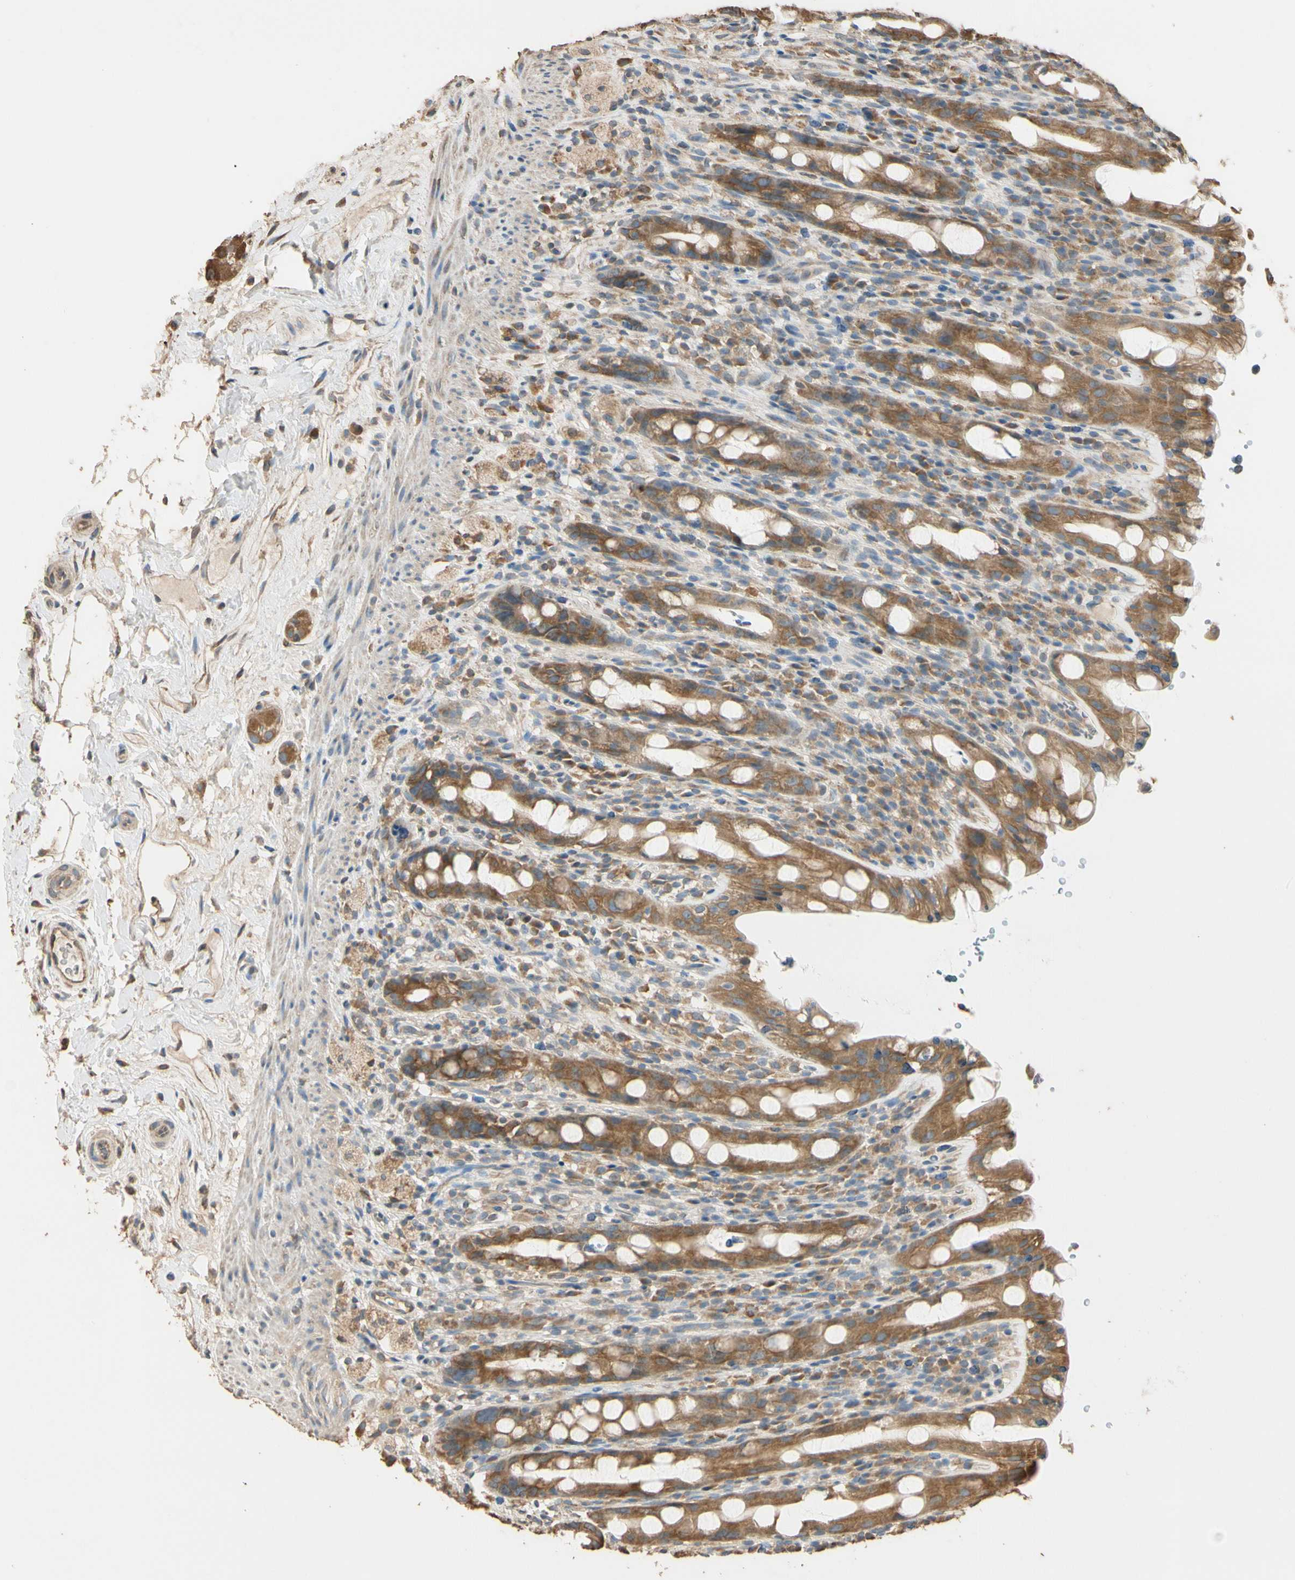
{"staining": {"intensity": "strong", "quantity": ">75%", "location": "cytoplasmic/membranous"}, "tissue": "rectum", "cell_type": "Glandular cells", "image_type": "normal", "snomed": [{"axis": "morphology", "description": "Normal tissue, NOS"}, {"axis": "topography", "description": "Rectum"}], "caption": "A high amount of strong cytoplasmic/membranous positivity is appreciated in about >75% of glandular cells in normal rectum.", "gene": "STX18", "patient": {"sex": "male", "age": 44}}